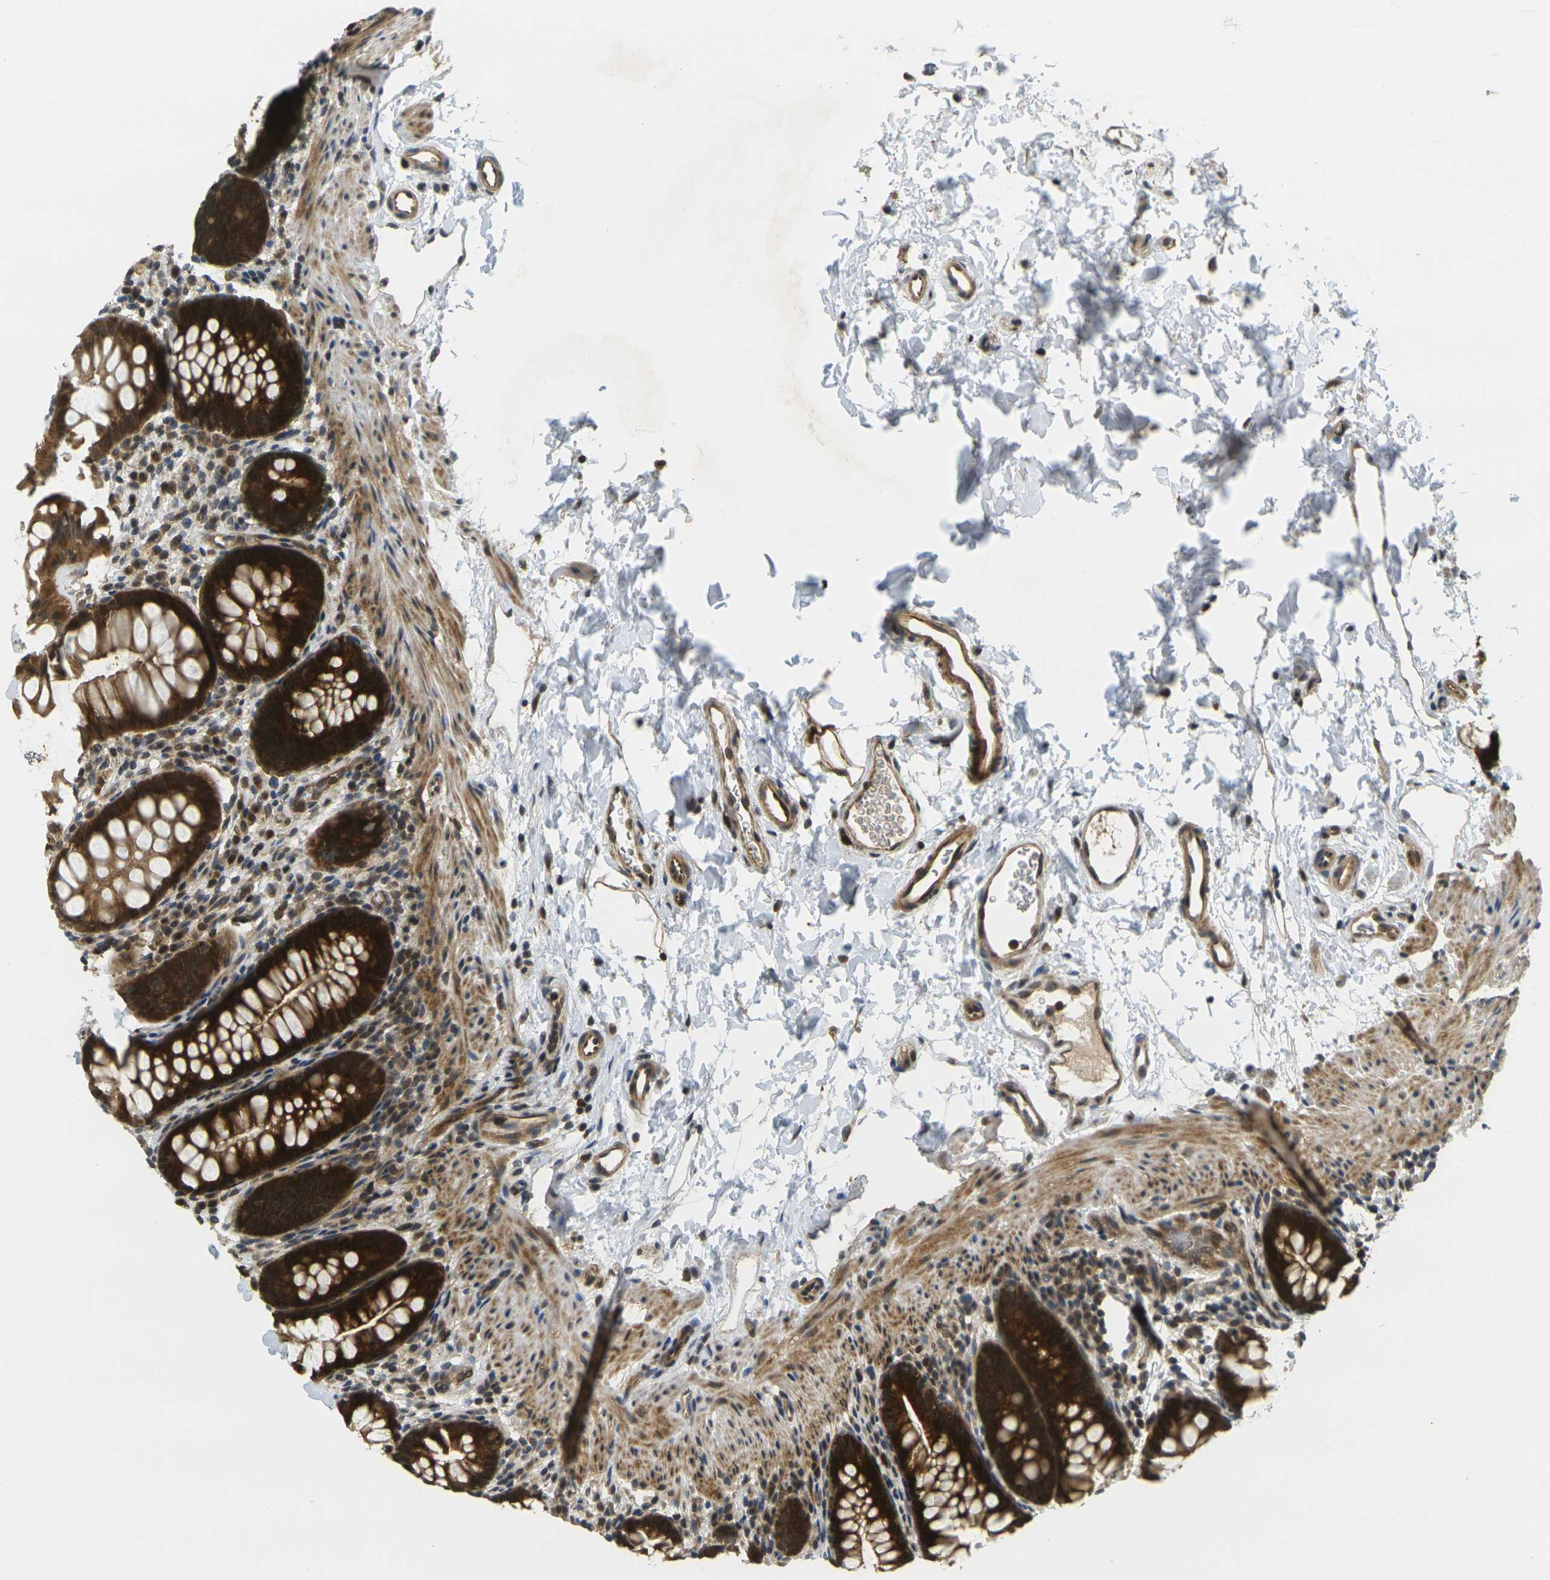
{"staining": {"intensity": "strong", "quantity": ">75%", "location": "cytoplasmic/membranous"}, "tissue": "rectum", "cell_type": "Glandular cells", "image_type": "normal", "snomed": [{"axis": "morphology", "description": "Normal tissue, NOS"}, {"axis": "topography", "description": "Rectum"}], "caption": "A micrograph of rectum stained for a protein exhibits strong cytoplasmic/membranous brown staining in glandular cells. (IHC, brightfield microscopy, high magnification).", "gene": "KLHL8", "patient": {"sex": "female", "age": 24}}